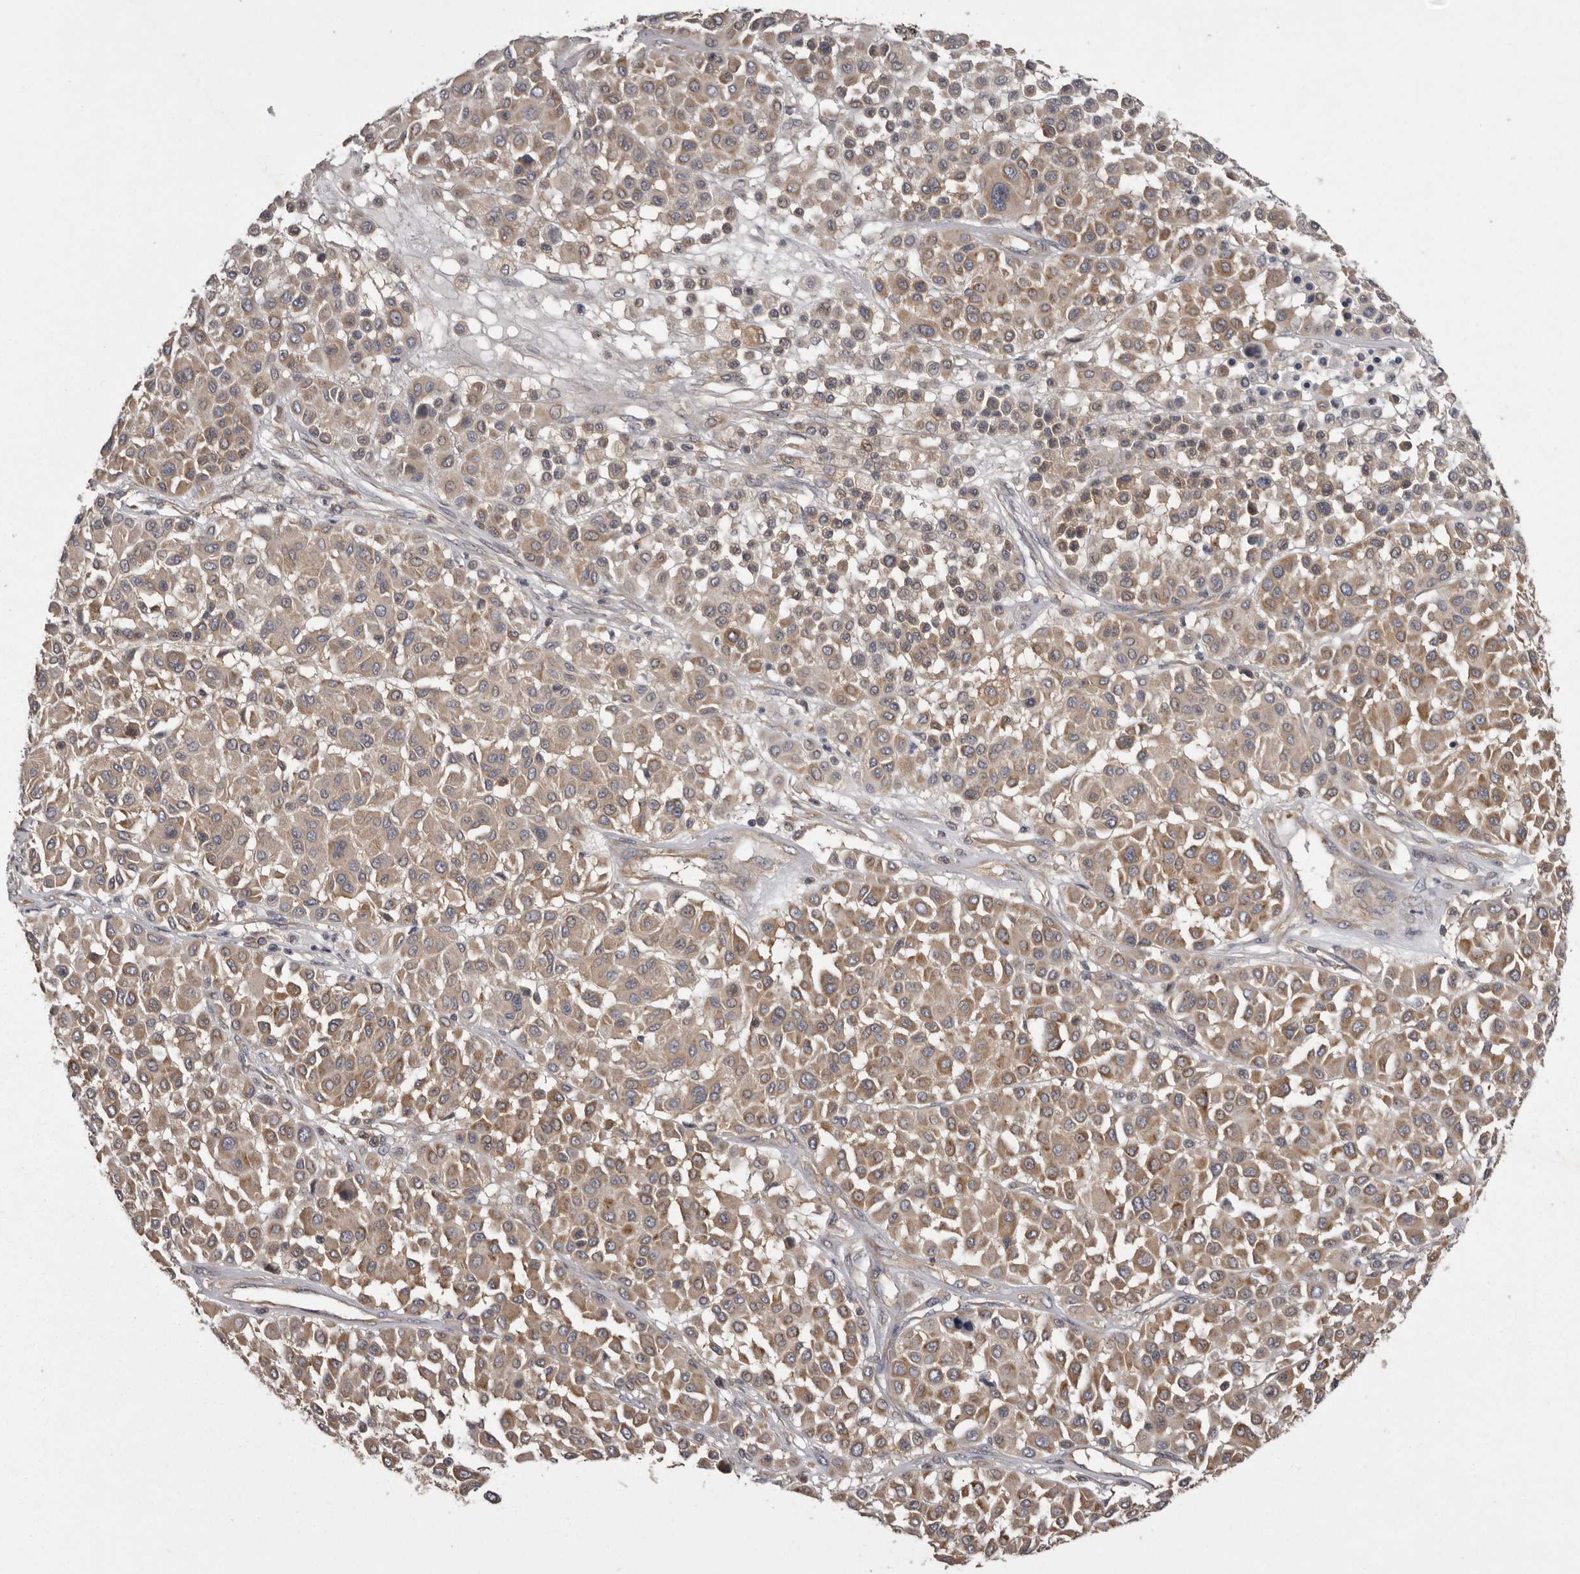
{"staining": {"intensity": "moderate", "quantity": ">75%", "location": "cytoplasmic/membranous"}, "tissue": "melanoma", "cell_type": "Tumor cells", "image_type": "cancer", "snomed": [{"axis": "morphology", "description": "Malignant melanoma, Metastatic site"}, {"axis": "topography", "description": "Soft tissue"}], "caption": "A histopathology image of human melanoma stained for a protein reveals moderate cytoplasmic/membranous brown staining in tumor cells.", "gene": "DARS1", "patient": {"sex": "male", "age": 41}}